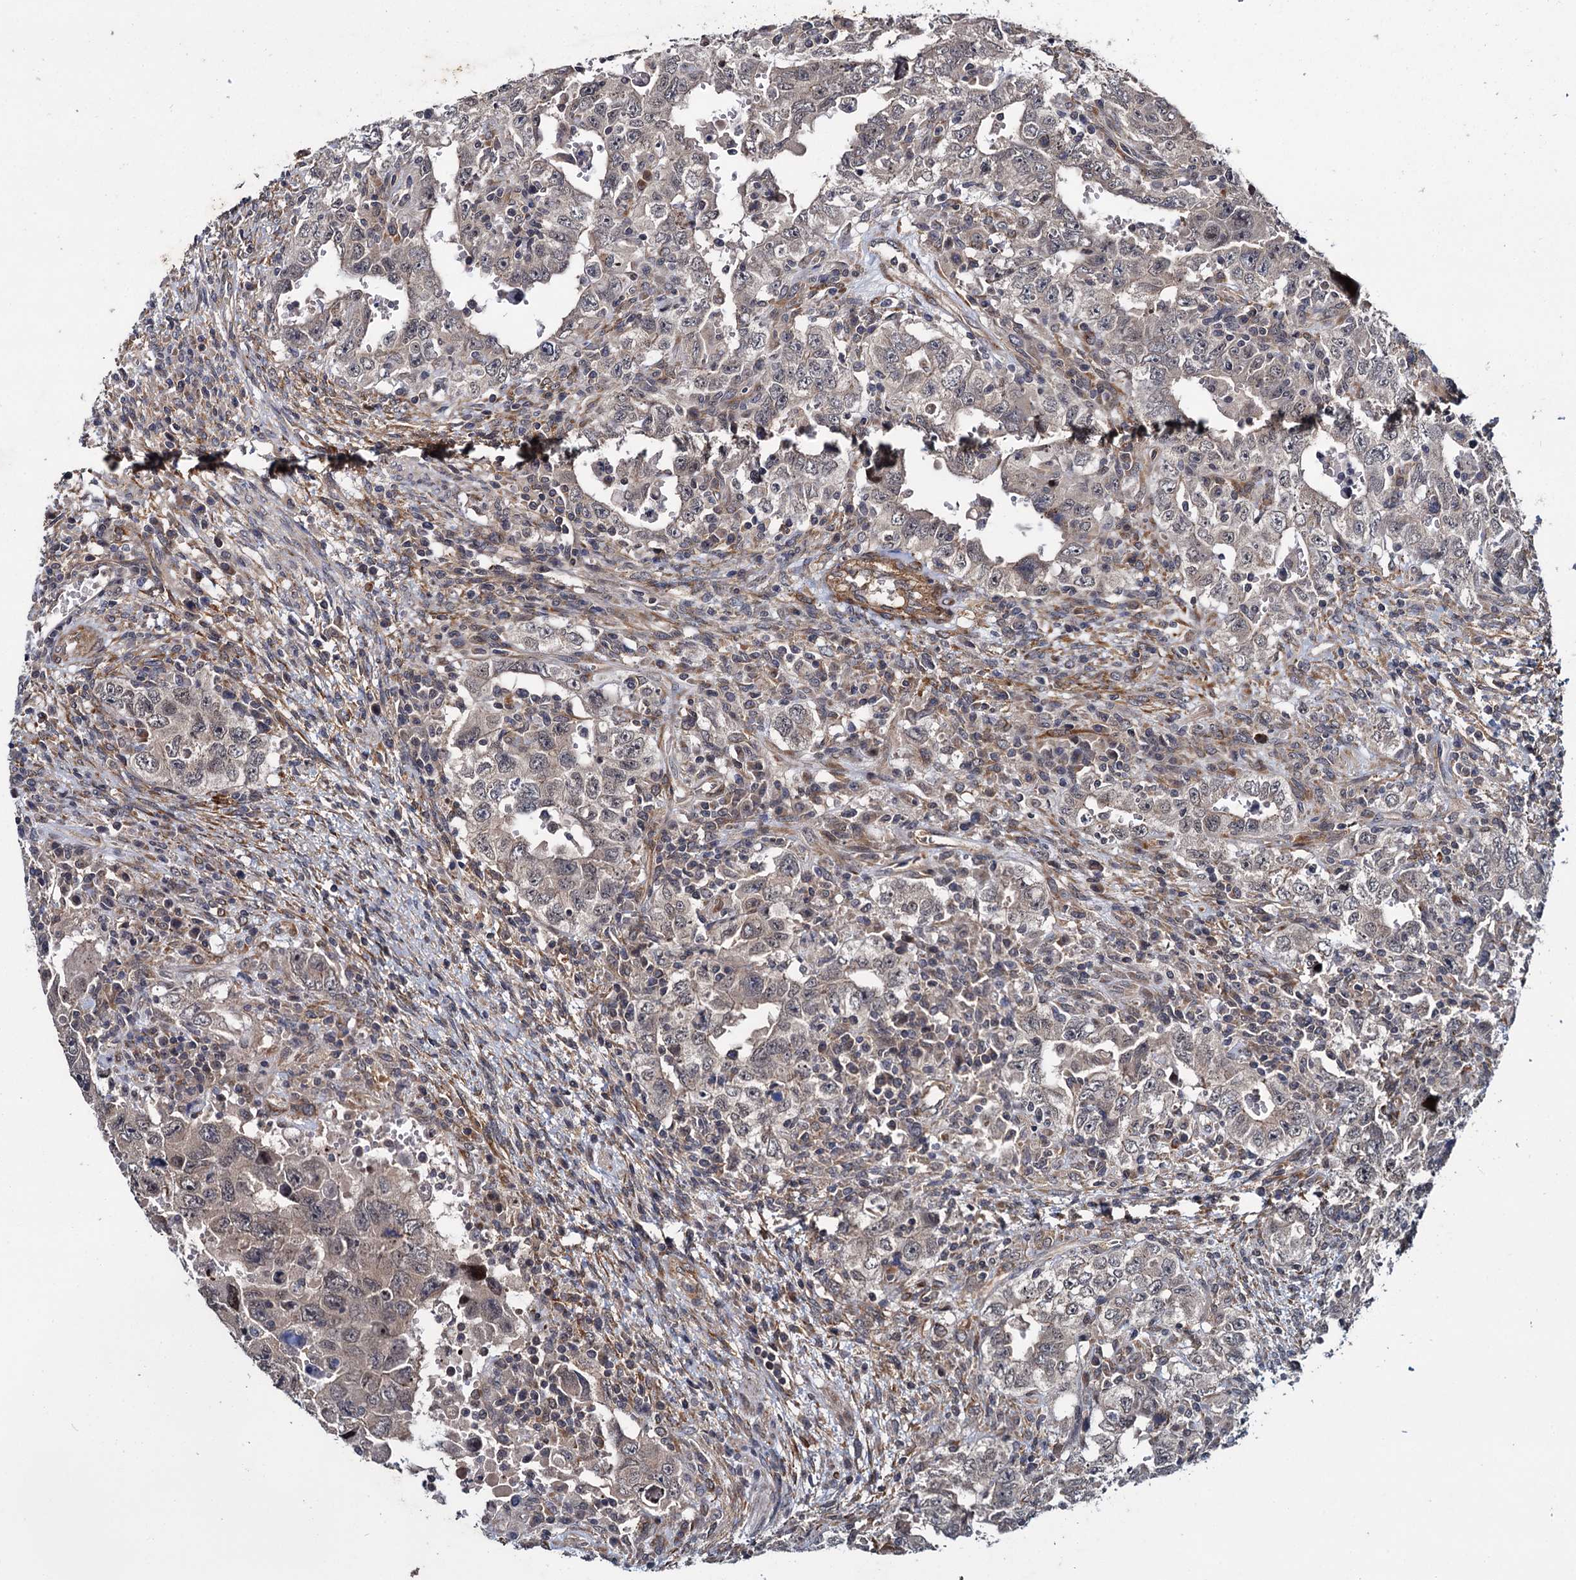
{"staining": {"intensity": "weak", "quantity": "25%-75%", "location": "cytoplasmic/membranous"}, "tissue": "testis cancer", "cell_type": "Tumor cells", "image_type": "cancer", "snomed": [{"axis": "morphology", "description": "Carcinoma, Embryonal, NOS"}, {"axis": "topography", "description": "Testis"}], "caption": "High-power microscopy captured an IHC photomicrograph of testis cancer, revealing weak cytoplasmic/membranous staining in approximately 25%-75% of tumor cells.", "gene": "ARHGAP42", "patient": {"sex": "male", "age": 26}}